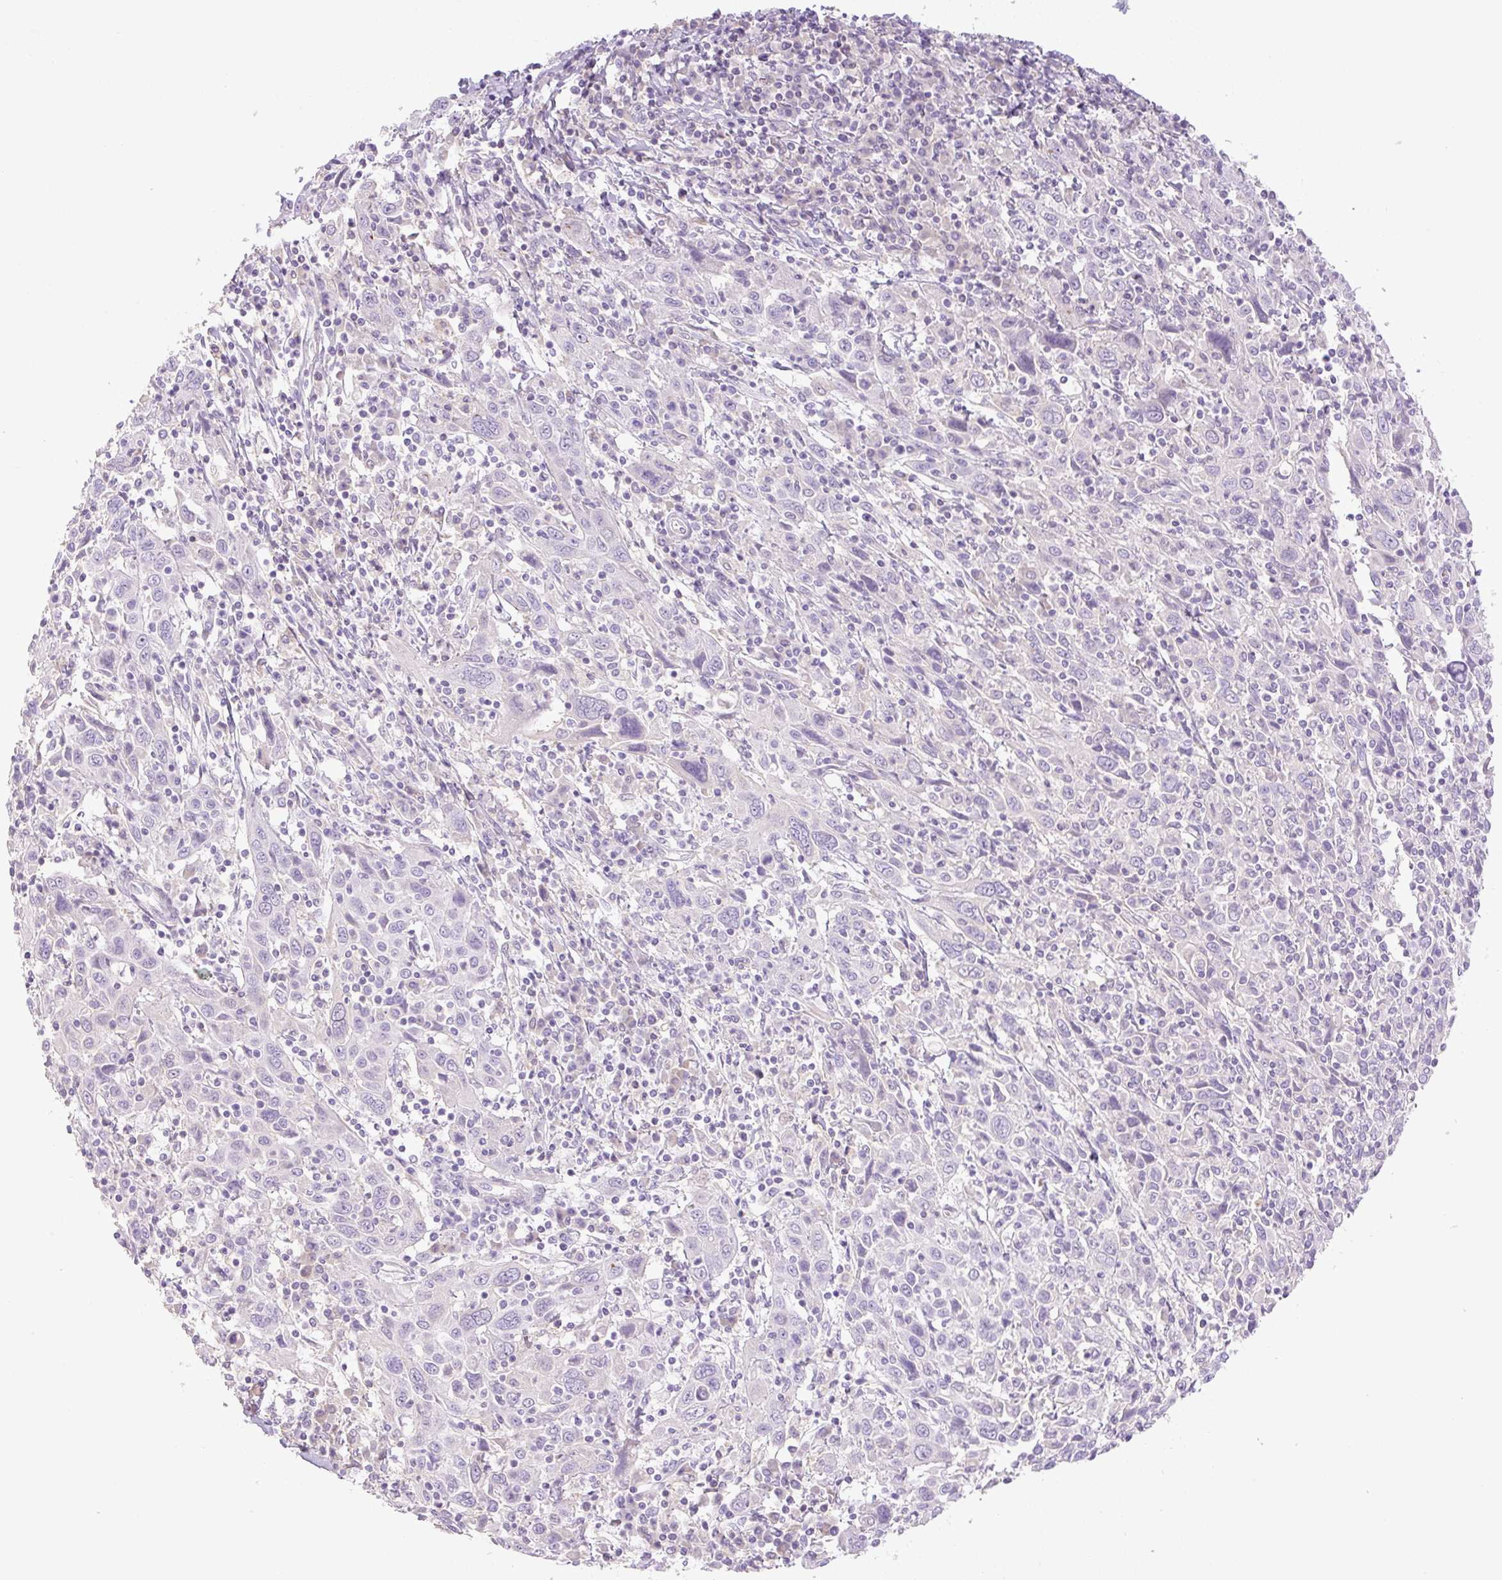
{"staining": {"intensity": "negative", "quantity": "none", "location": "none"}, "tissue": "cervical cancer", "cell_type": "Tumor cells", "image_type": "cancer", "snomed": [{"axis": "morphology", "description": "Squamous cell carcinoma, NOS"}, {"axis": "topography", "description": "Cervix"}], "caption": "Immunohistochemistry image of cervical cancer (squamous cell carcinoma) stained for a protein (brown), which exhibits no staining in tumor cells.", "gene": "MIA2", "patient": {"sex": "female", "age": 46}}